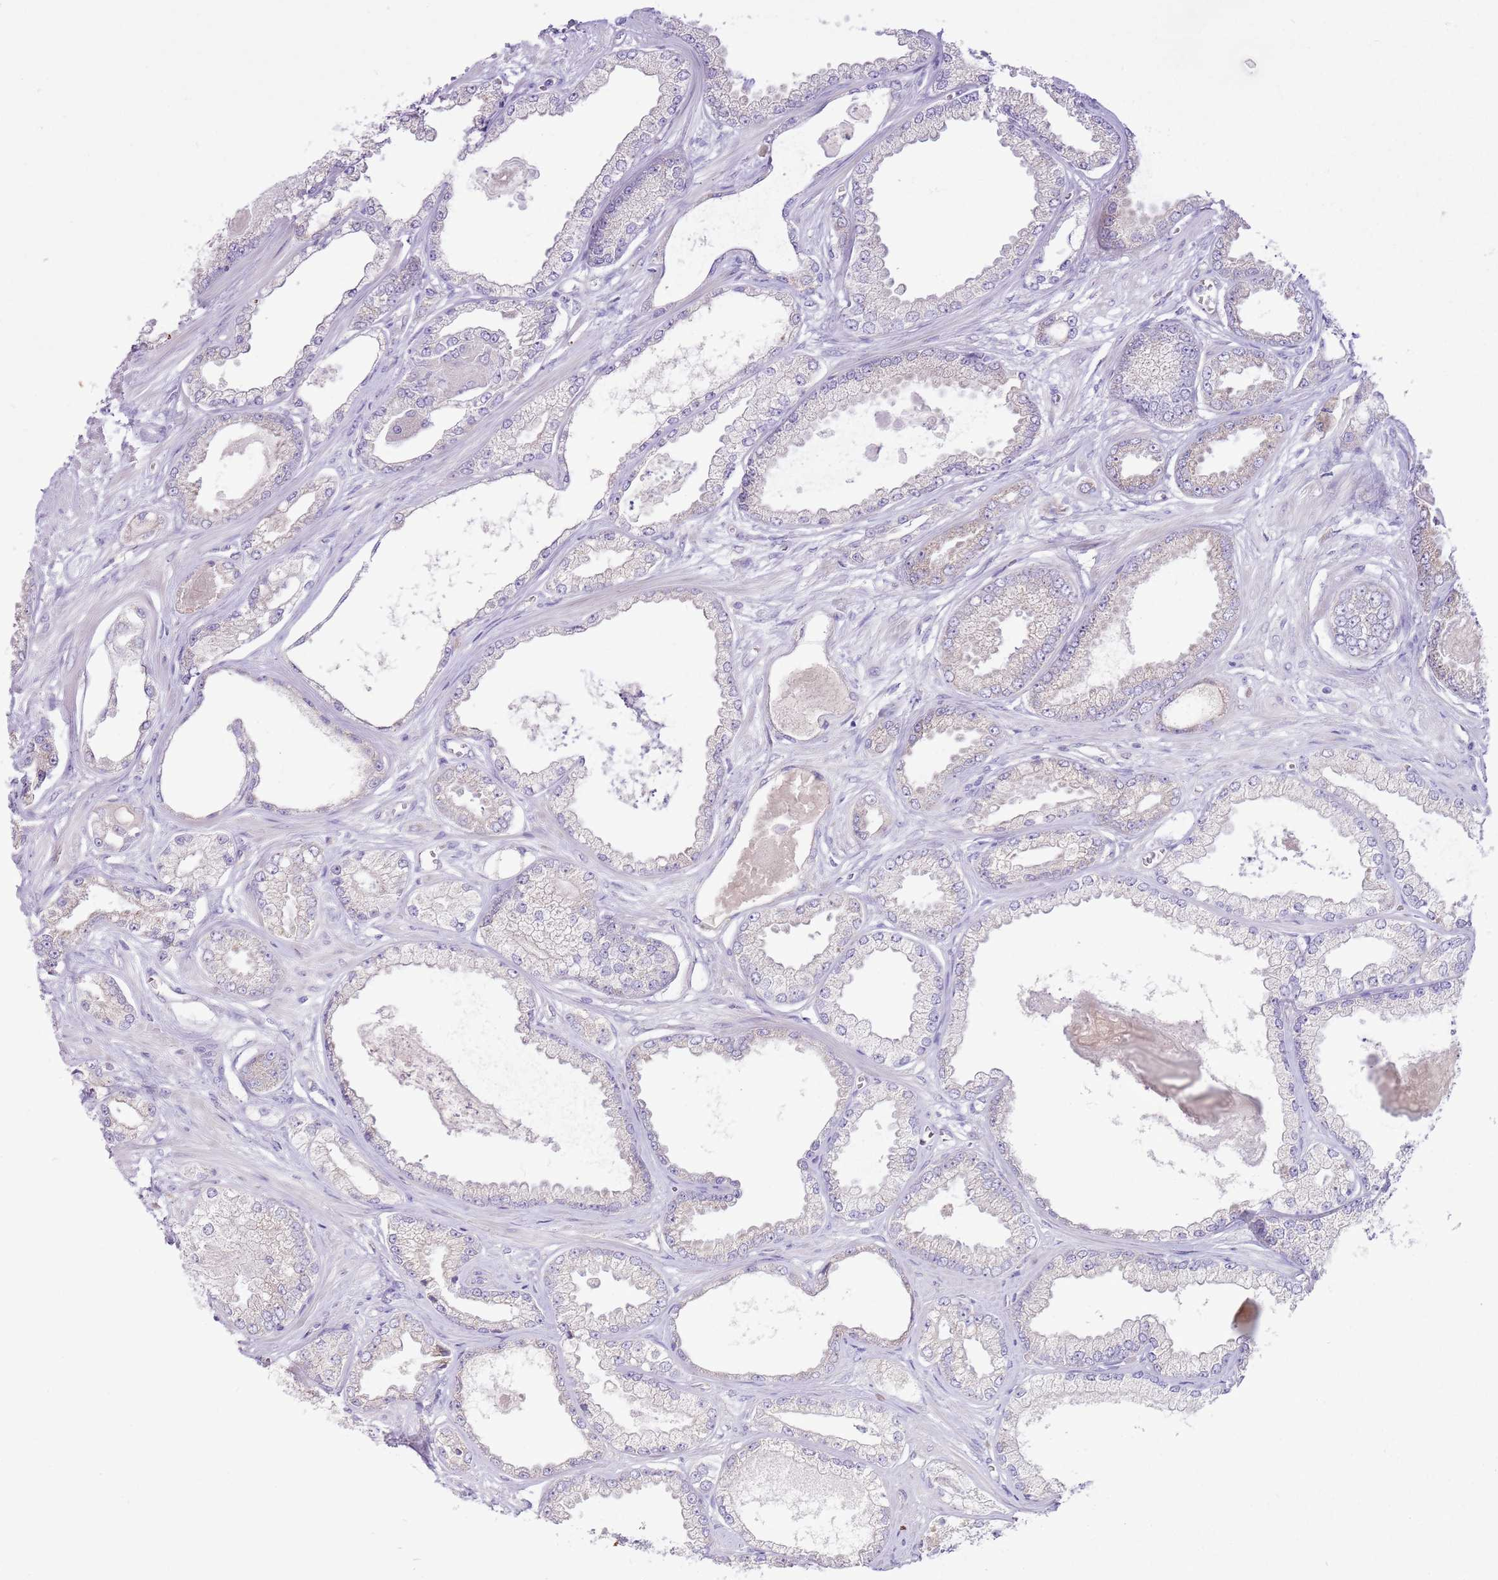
{"staining": {"intensity": "negative", "quantity": "none", "location": "none"}, "tissue": "prostate cancer", "cell_type": "Tumor cells", "image_type": "cancer", "snomed": [{"axis": "morphology", "description": "Adenocarcinoma, Low grade"}, {"axis": "topography", "description": "Prostate"}], "caption": "Tumor cells are negative for protein expression in human prostate adenocarcinoma (low-grade). Nuclei are stained in blue.", "gene": "OAZ2", "patient": {"sex": "male", "age": 64}}